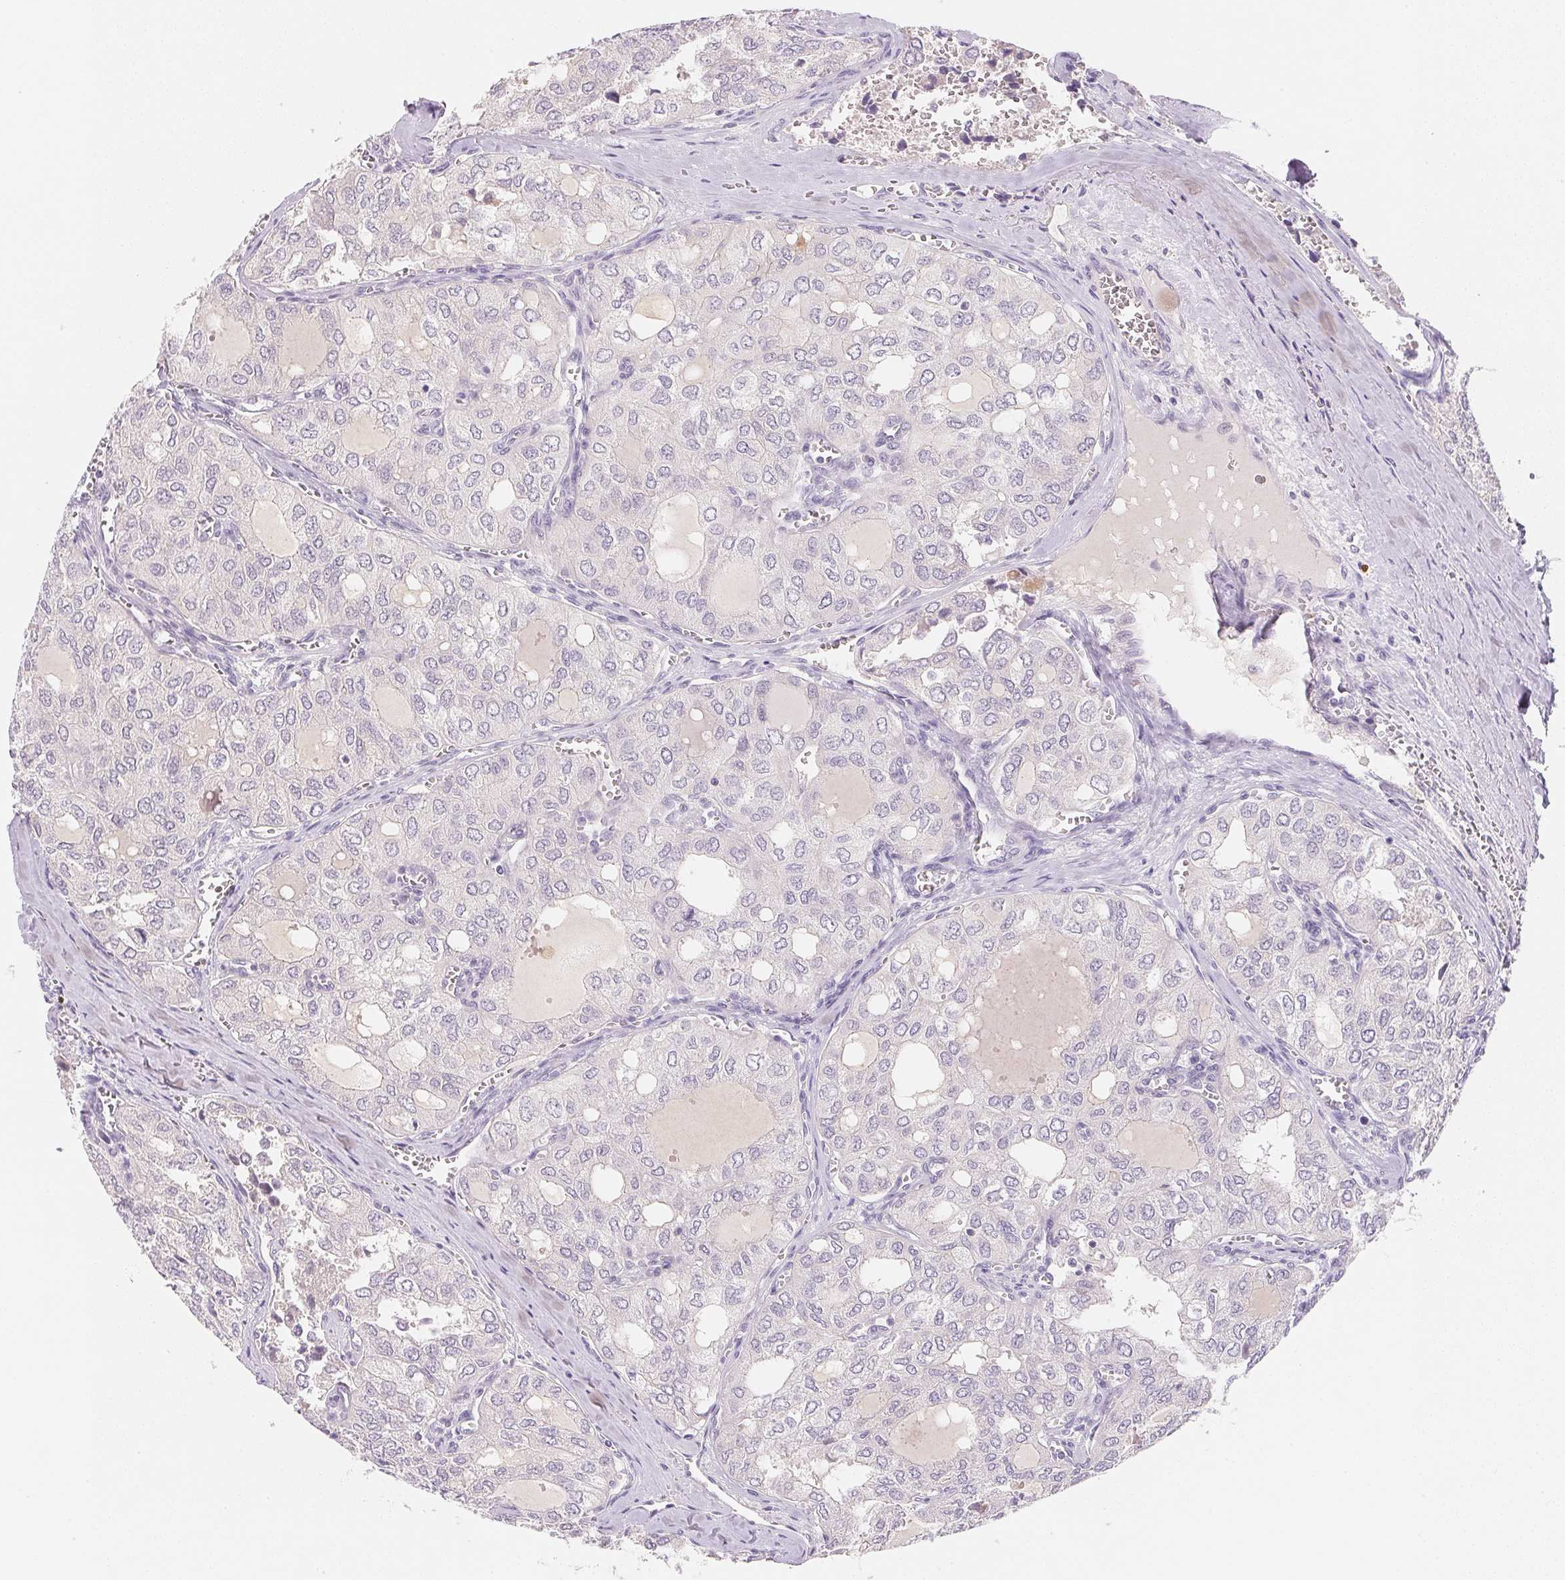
{"staining": {"intensity": "negative", "quantity": "none", "location": "none"}, "tissue": "thyroid cancer", "cell_type": "Tumor cells", "image_type": "cancer", "snomed": [{"axis": "morphology", "description": "Follicular adenoma carcinoma, NOS"}, {"axis": "topography", "description": "Thyroid gland"}], "caption": "Immunohistochemistry (IHC) photomicrograph of human thyroid follicular adenoma carcinoma stained for a protein (brown), which reveals no positivity in tumor cells.", "gene": "MCOLN3", "patient": {"sex": "male", "age": 75}}